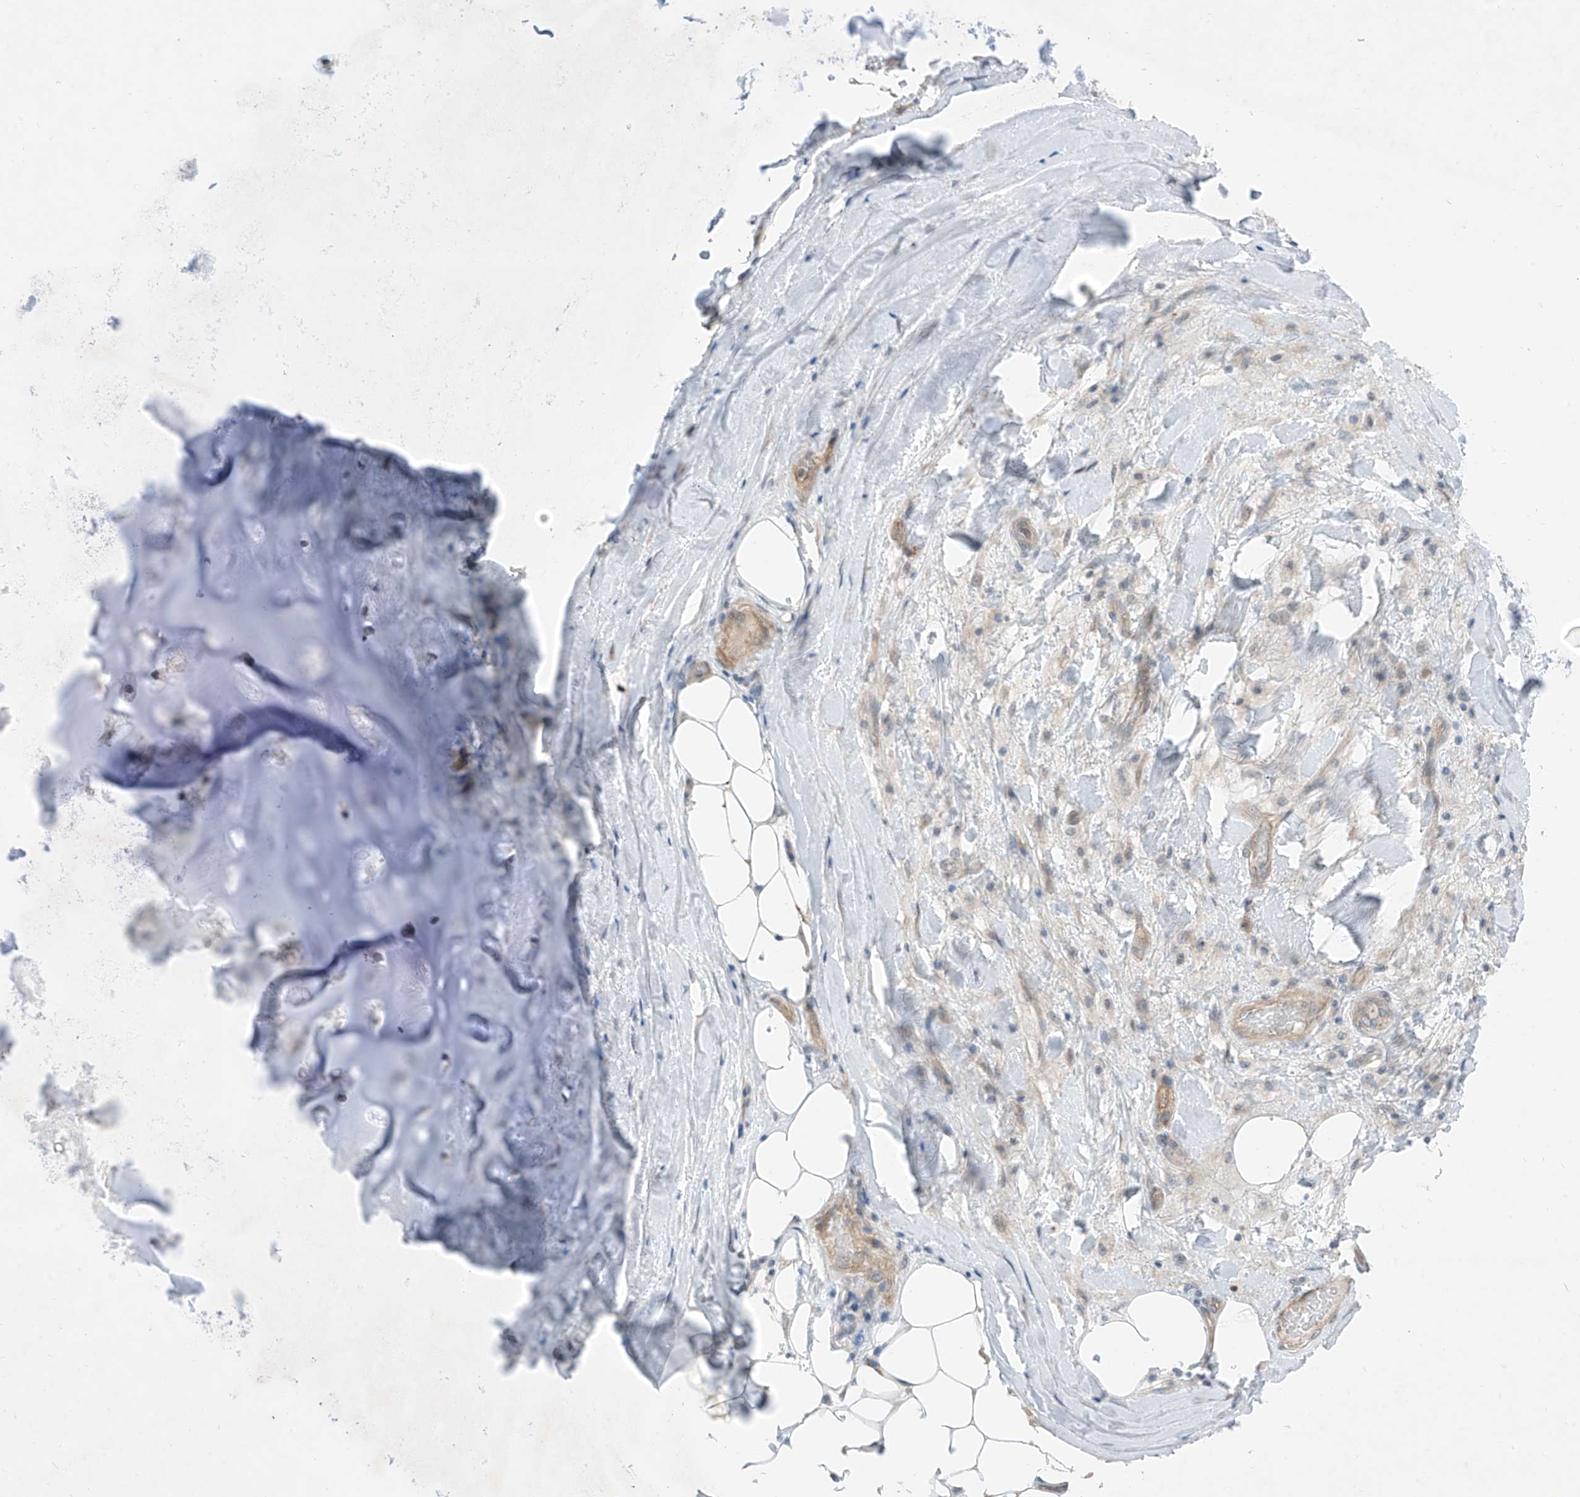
{"staining": {"intensity": "negative", "quantity": "none", "location": "none"}, "tissue": "adipose tissue", "cell_type": "Adipocytes", "image_type": "normal", "snomed": [{"axis": "morphology", "description": "Normal tissue, NOS"}, {"axis": "morphology", "description": "Squamous cell carcinoma, NOS"}, {"axis": "topography", "description": "Lymph node"}, {"axis": "topography", "description": "Bronchus"}, {"axis": "topography", "description": "Lung"}], "caption": "Adipocytes show no significant protein expression in unremarkable adipose tissue. The staining is performed using DAB (3,3'-diaminobenzidine) brown chromogen with nuclei counter-stained in using hematoxylin.", "gene": "ABLIM2", "patient": {"sex": "male", "age": 66}}